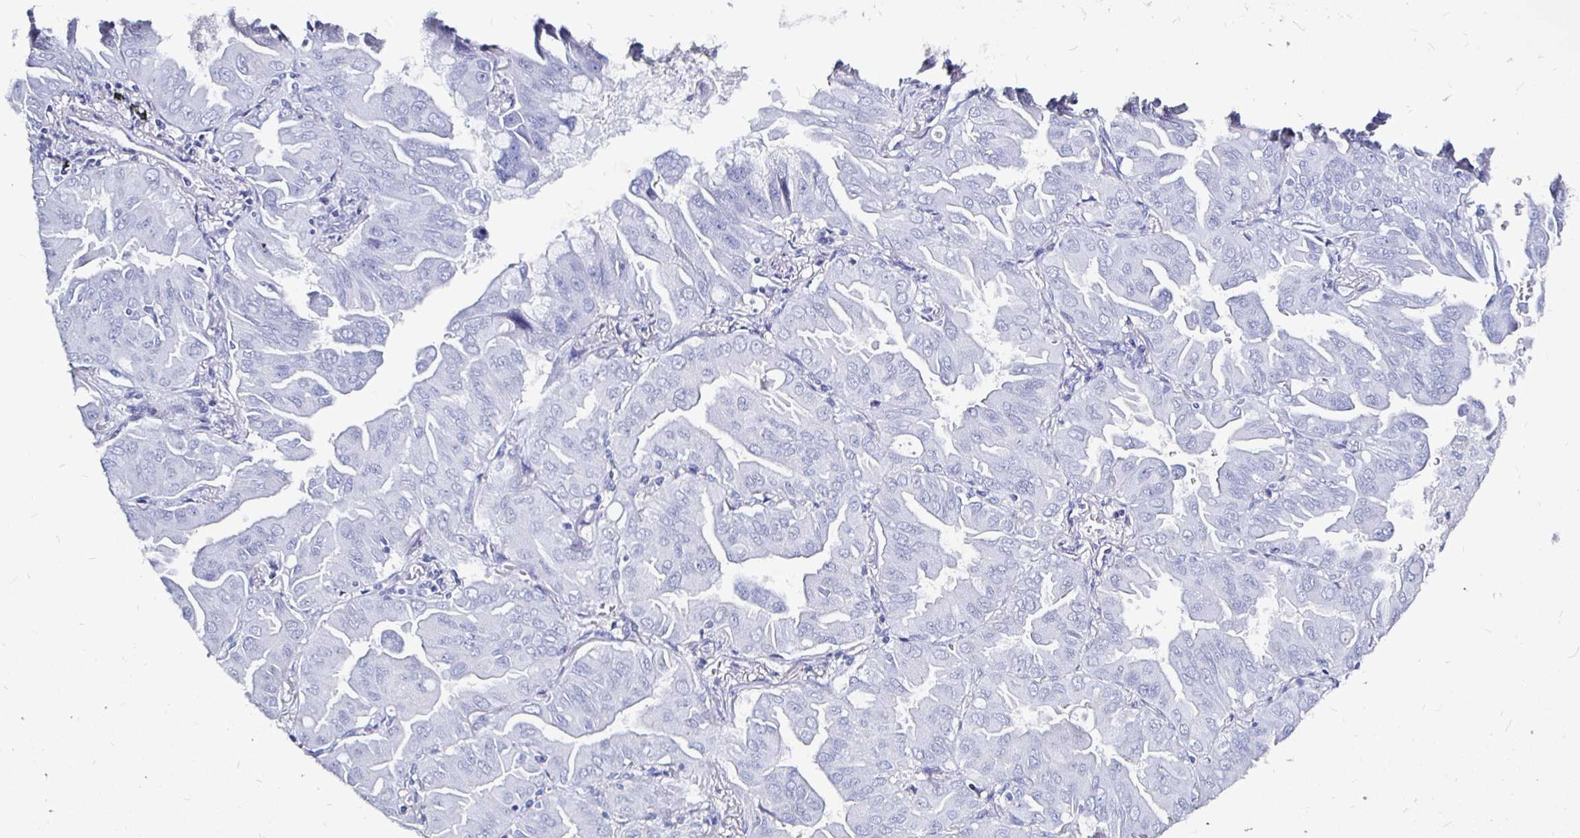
{"staining": {"intensity": "negative", "quantity": "none", "location": "none"}, "tissue": "lung cancer", "cell_type": "Tumor cells", "image_type": "cancer", "snomed": [{"axis": "morphology", "description": "Adenocarcinoma, NOS"}, {"axis": "topography", "description": "Lung"}], "caption": "High magnification brightfield microscopy of adenocarcinoma (lung) stained with DAB (brown) and counterstained with hematoxylin (blue): tumor cells show no significant positivity.", "gene": "LUZP4", "patient": {"sex": "male", "age": 64}}